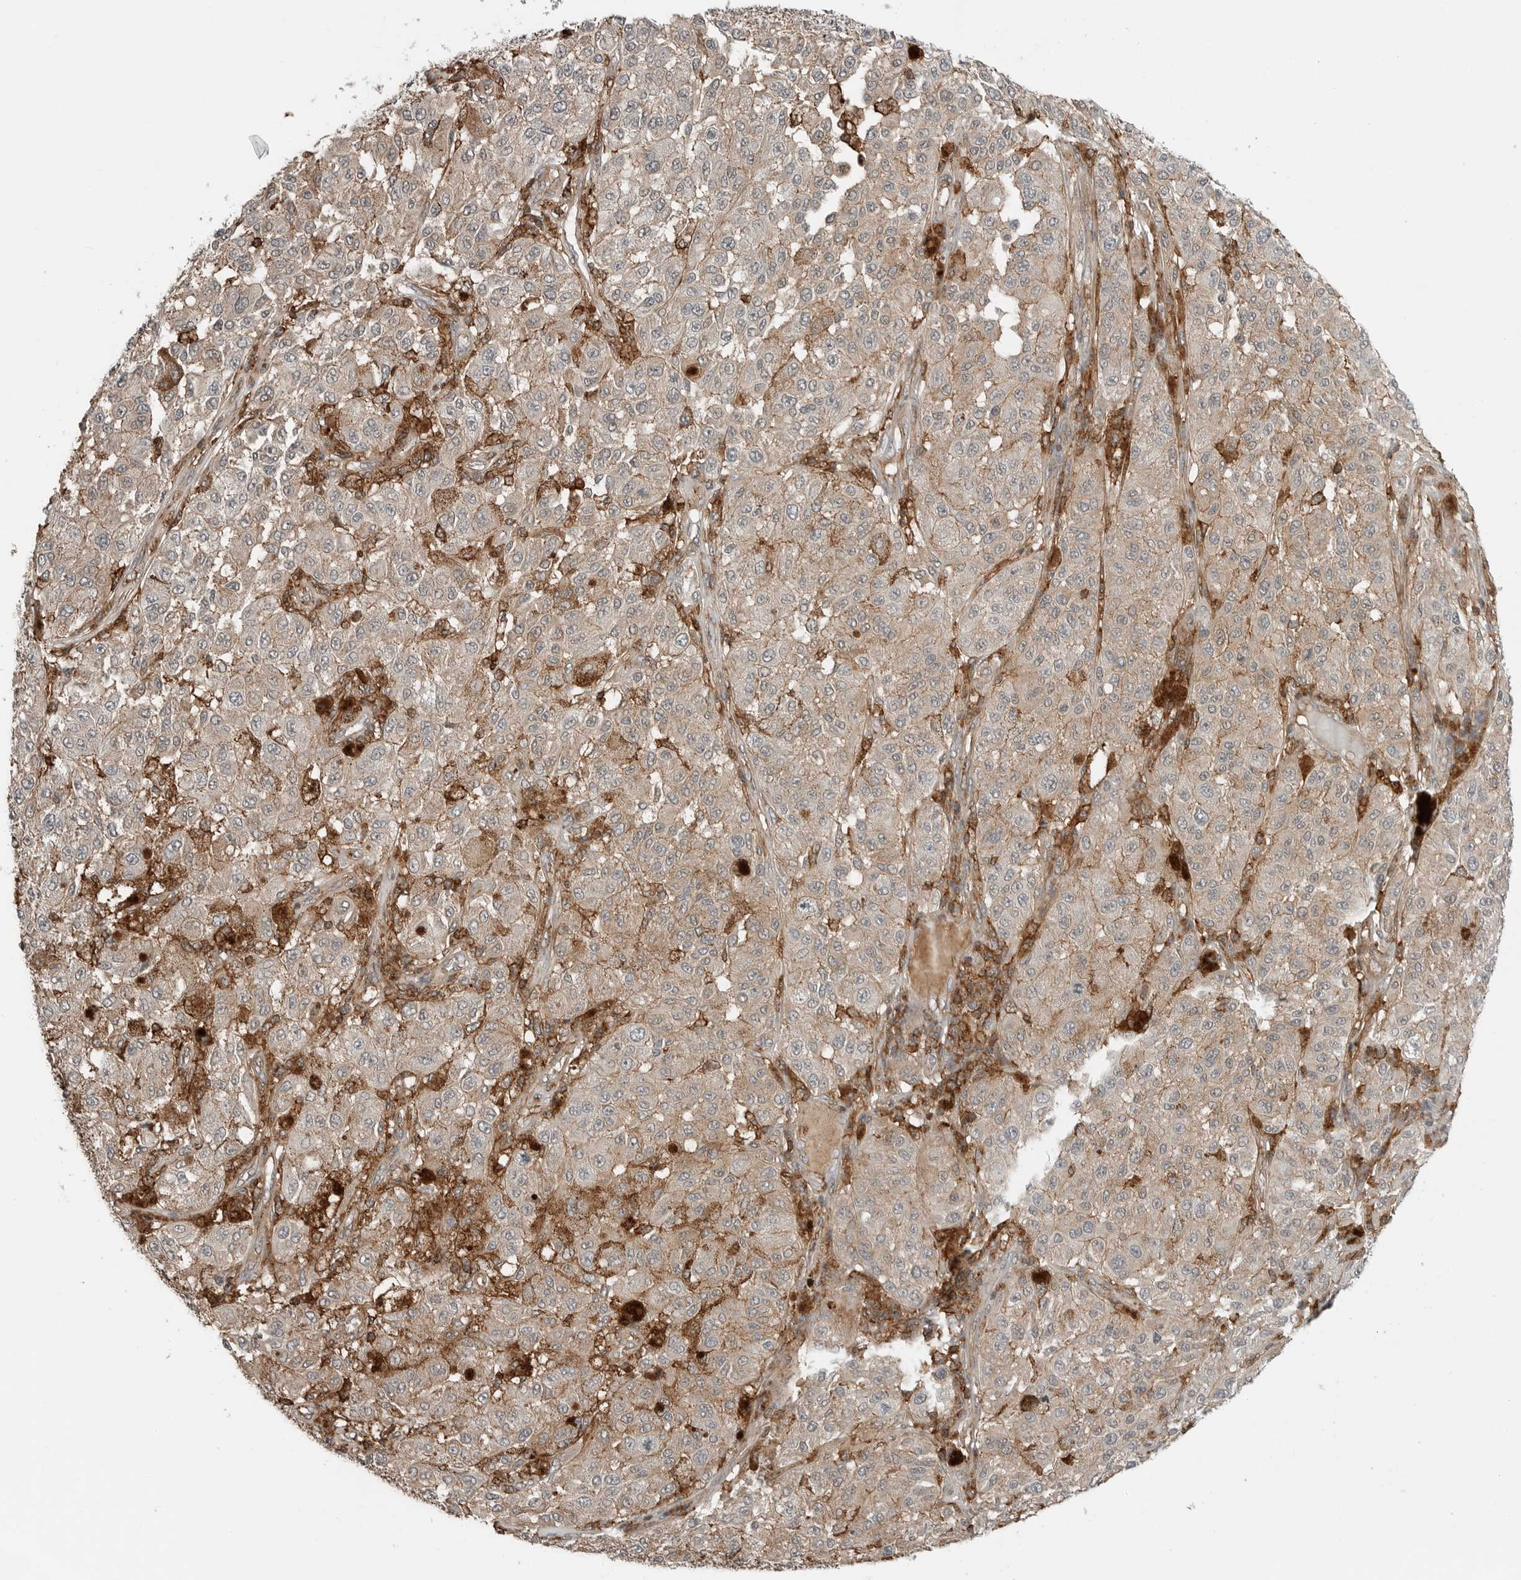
{"staining": {"intensity": "weak", "quantity": ">75%", "location": "cytoplasmic/membranous"}, "tissue": "melanoma", "cell_type": "Tumor cells", "image_type": "cancer", "snomed": [{"axis": "morphology", "description": "Malignant melanoma, NOS"}, {"axis": "topography", "description": "Skin"}], "caption": "This is an image of IHC staining of melanoma, which shows weak staining in the cytoplasmic/membranous of tumor cells.", "gene": "LEFTY2", "patient": {"sex": "female", "age": 64}}